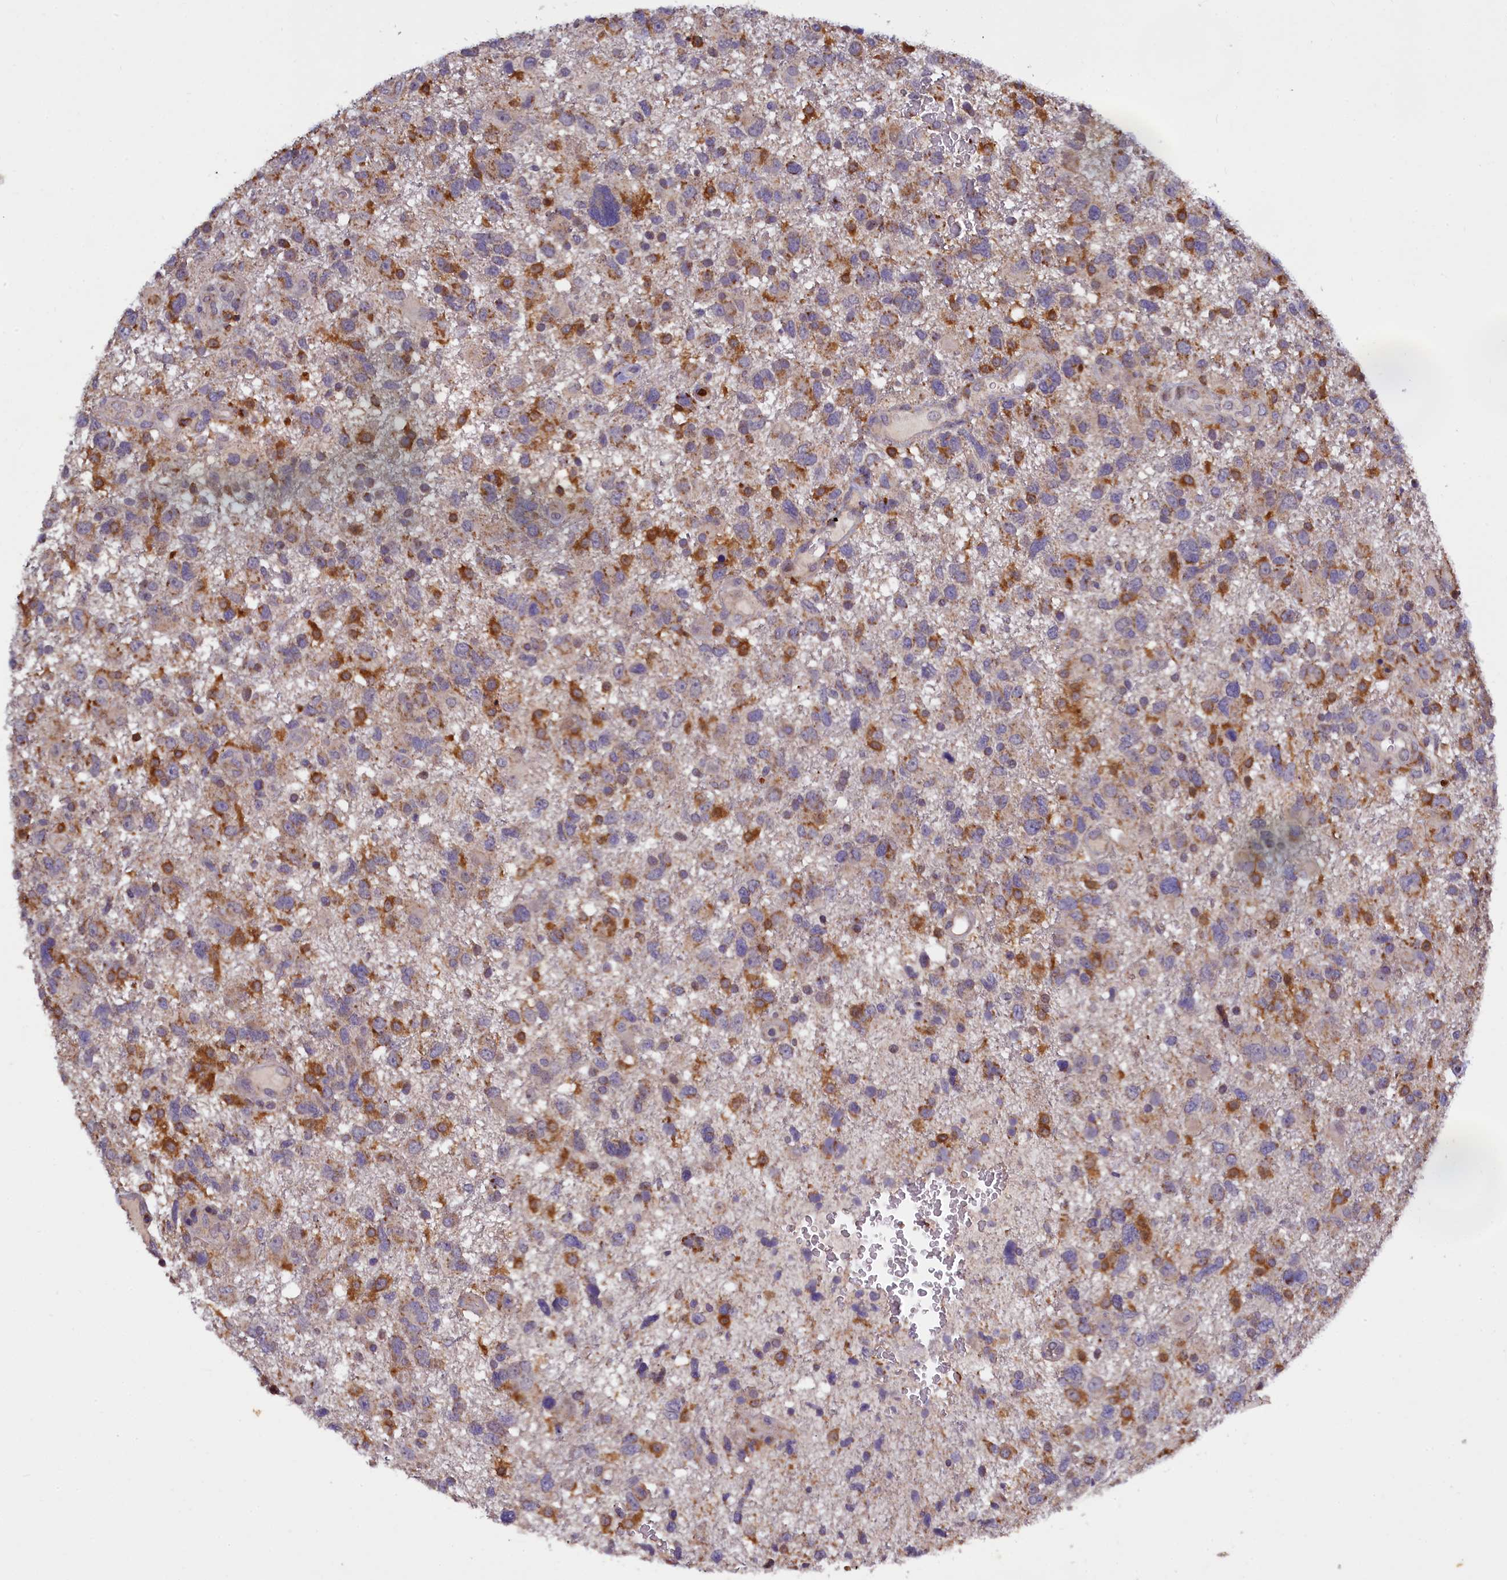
{"staining": {"intensity": "moderate", "quantity": "<25%", "location": "cytoplasmic/membranous"}, "tissue": "glioma", "cell_type": "Tumor cells", "image_type": "cancer", "snomed": [{"axis": "morphology", "description": "Glioma, malignant, High grade"}, {"axis": "topography", "description": "Brain"}], "caption": "Protein staining of glioma tissue reveals moderate cytoplasmic/membranous staining in approximately <25% of tumor cells. (DAB IHC, brown staining for protein, blue staining for nuclei).", "gene": "NAIP", "patient": {"sex": "male", "age": 61}}